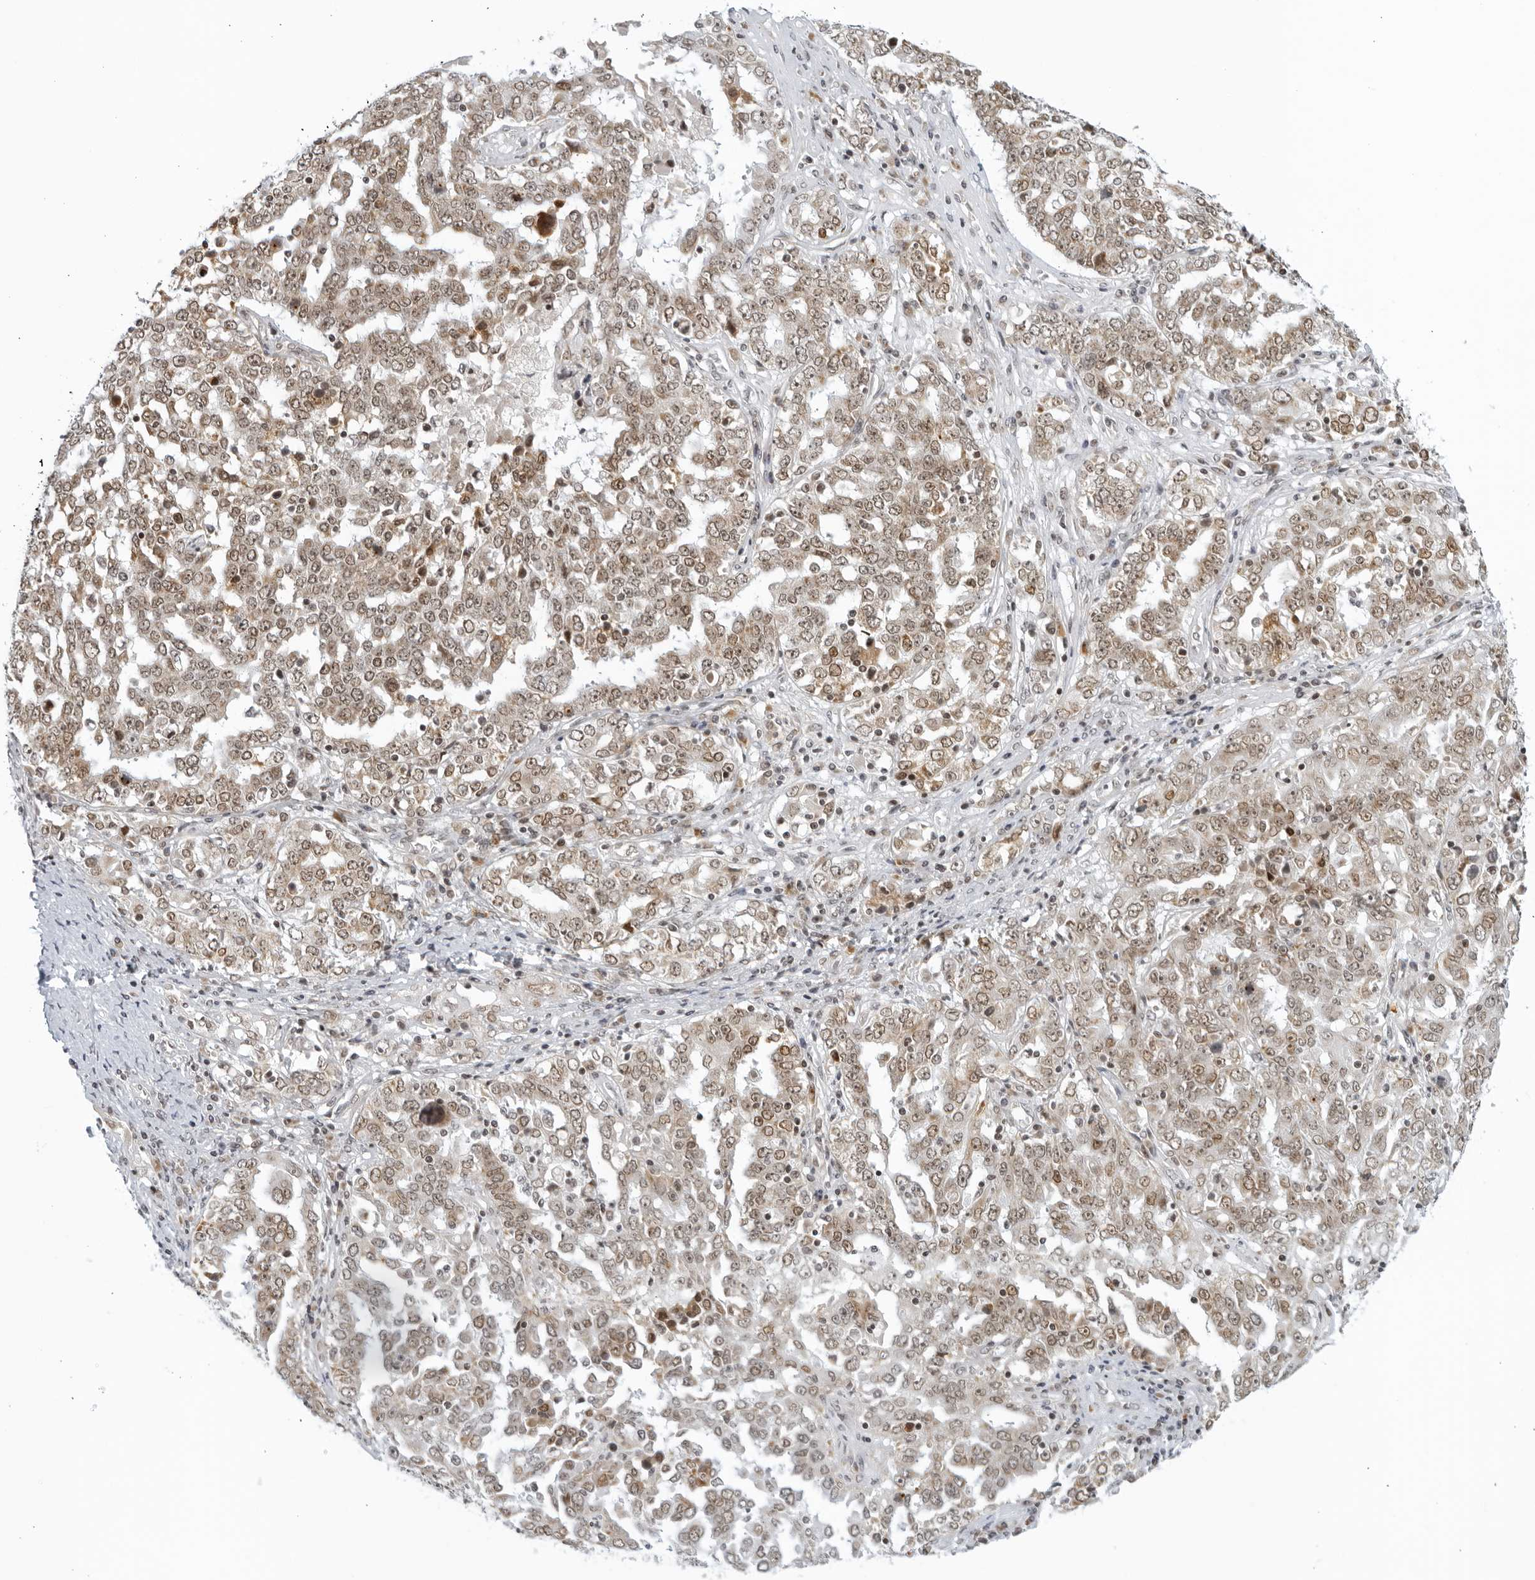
{"staining": {"intensity": "weak", "quantity": "25%-75%", "location": "cytoplasmic/membranous,nuclear"}, "tissue": "ovarian cancer", "cell_type": "Tumor cells", "image_type": "cancer", "snomed": [{"axis": "morphology", "description": "Carcinoma, endometroid"}, {"axis": "topography", "description": "Ovary"}], "caption": "This is a micrograph of IHC staining of ovarian endometroid carcinoma, which shows weak positivity in the cytoplasmic/membranous and nuclear of tumor cells.", "gene": "RAB11FIP3", "patient": {"sex": "female", "age": 62}}